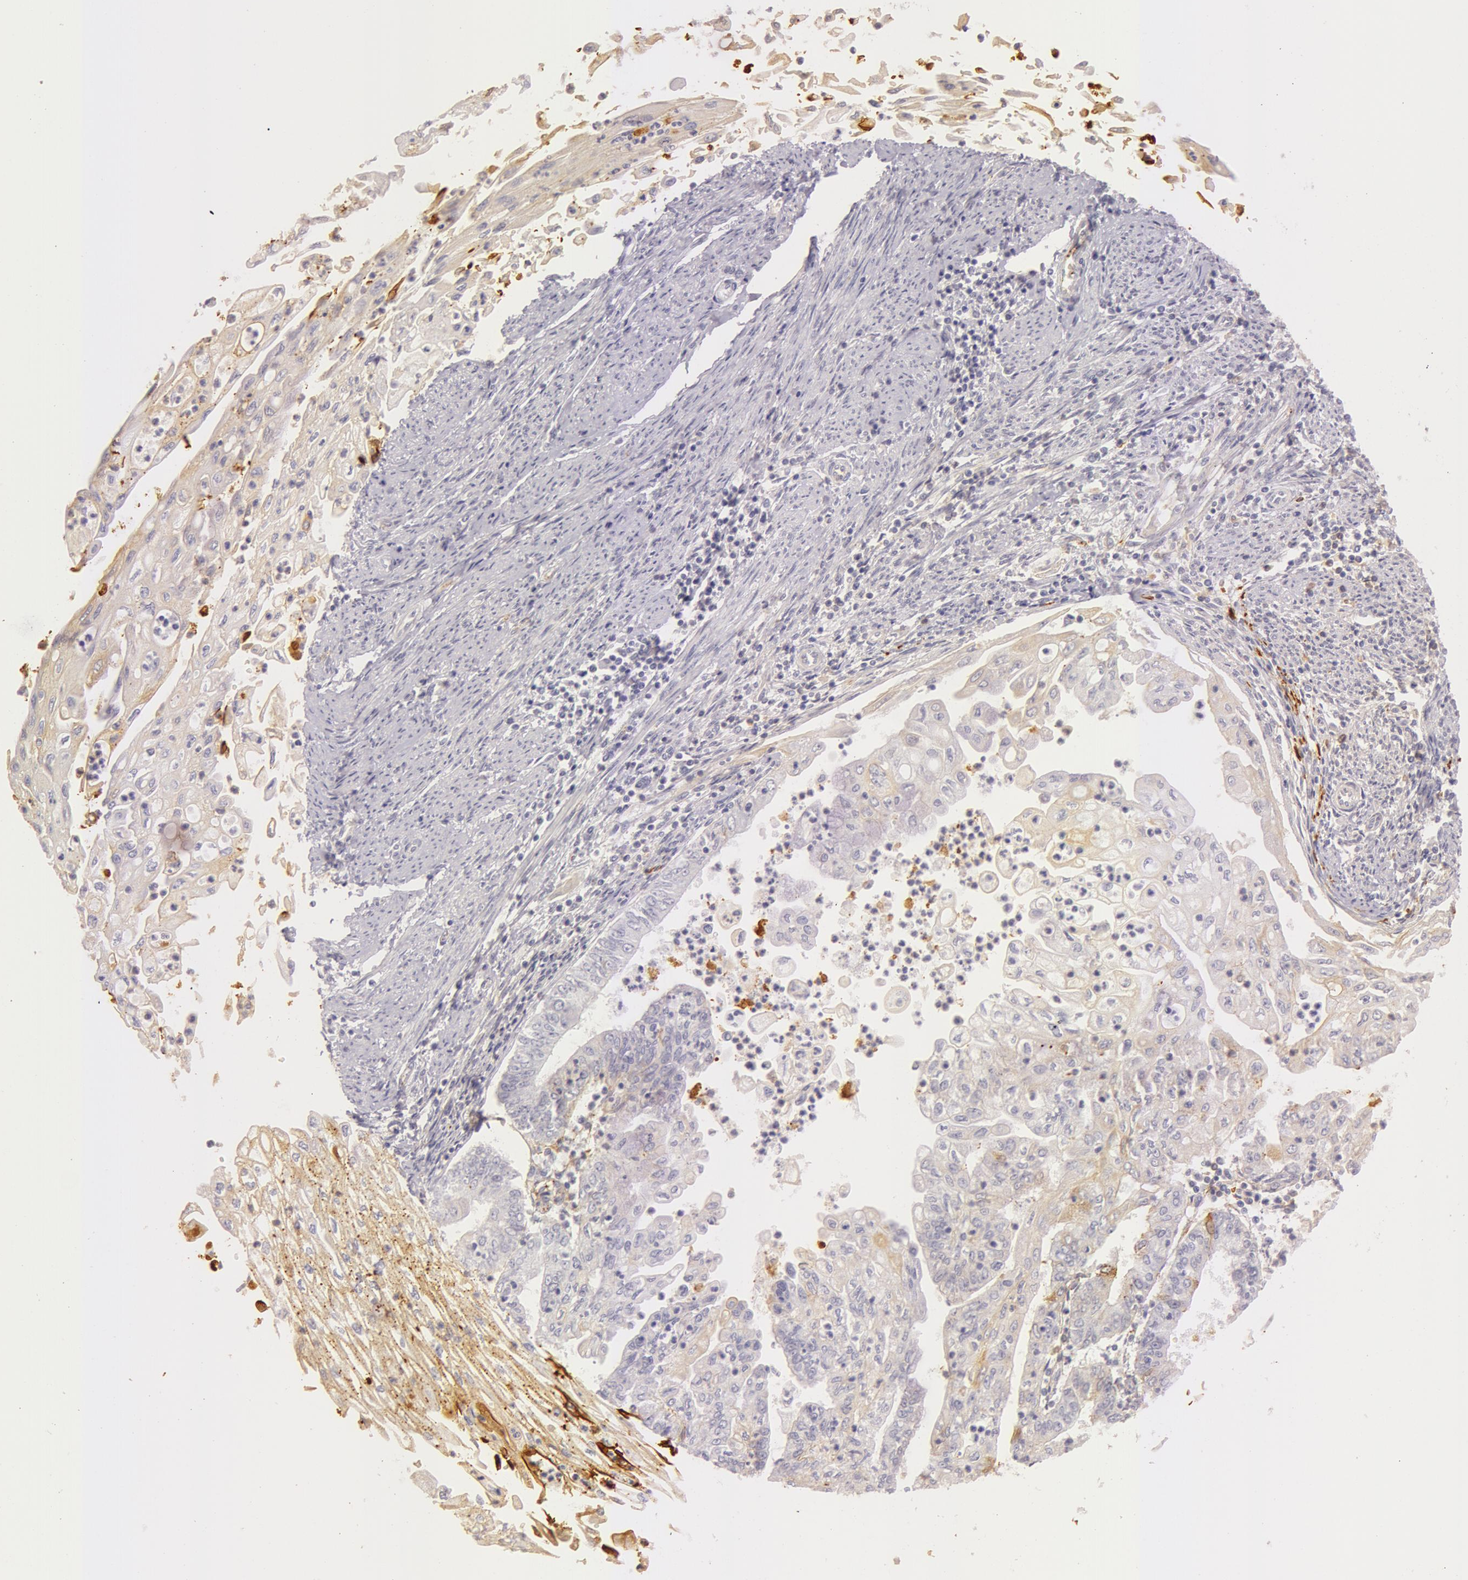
{"staining": {"intensity": "weak", "quantity": "<25%", "location": "cytoplasmic/membranous"}, "tissue": "endometrial cancer", "cell_type": "Tumor cells", "image_type": "cancer", "snomed": [{"axis": "morphology", "description": "Adenocarcinoma, NOS"}, {"axis": "topography", "description": "Endometrium"}], "caption": "Endometrial cancer (adenocarcinoma) was stained to show a protein in brown. There is no significant positivity in tumor cells.", "gene": "C4BPA", "patient": {"sex": "female", "age": 75}}